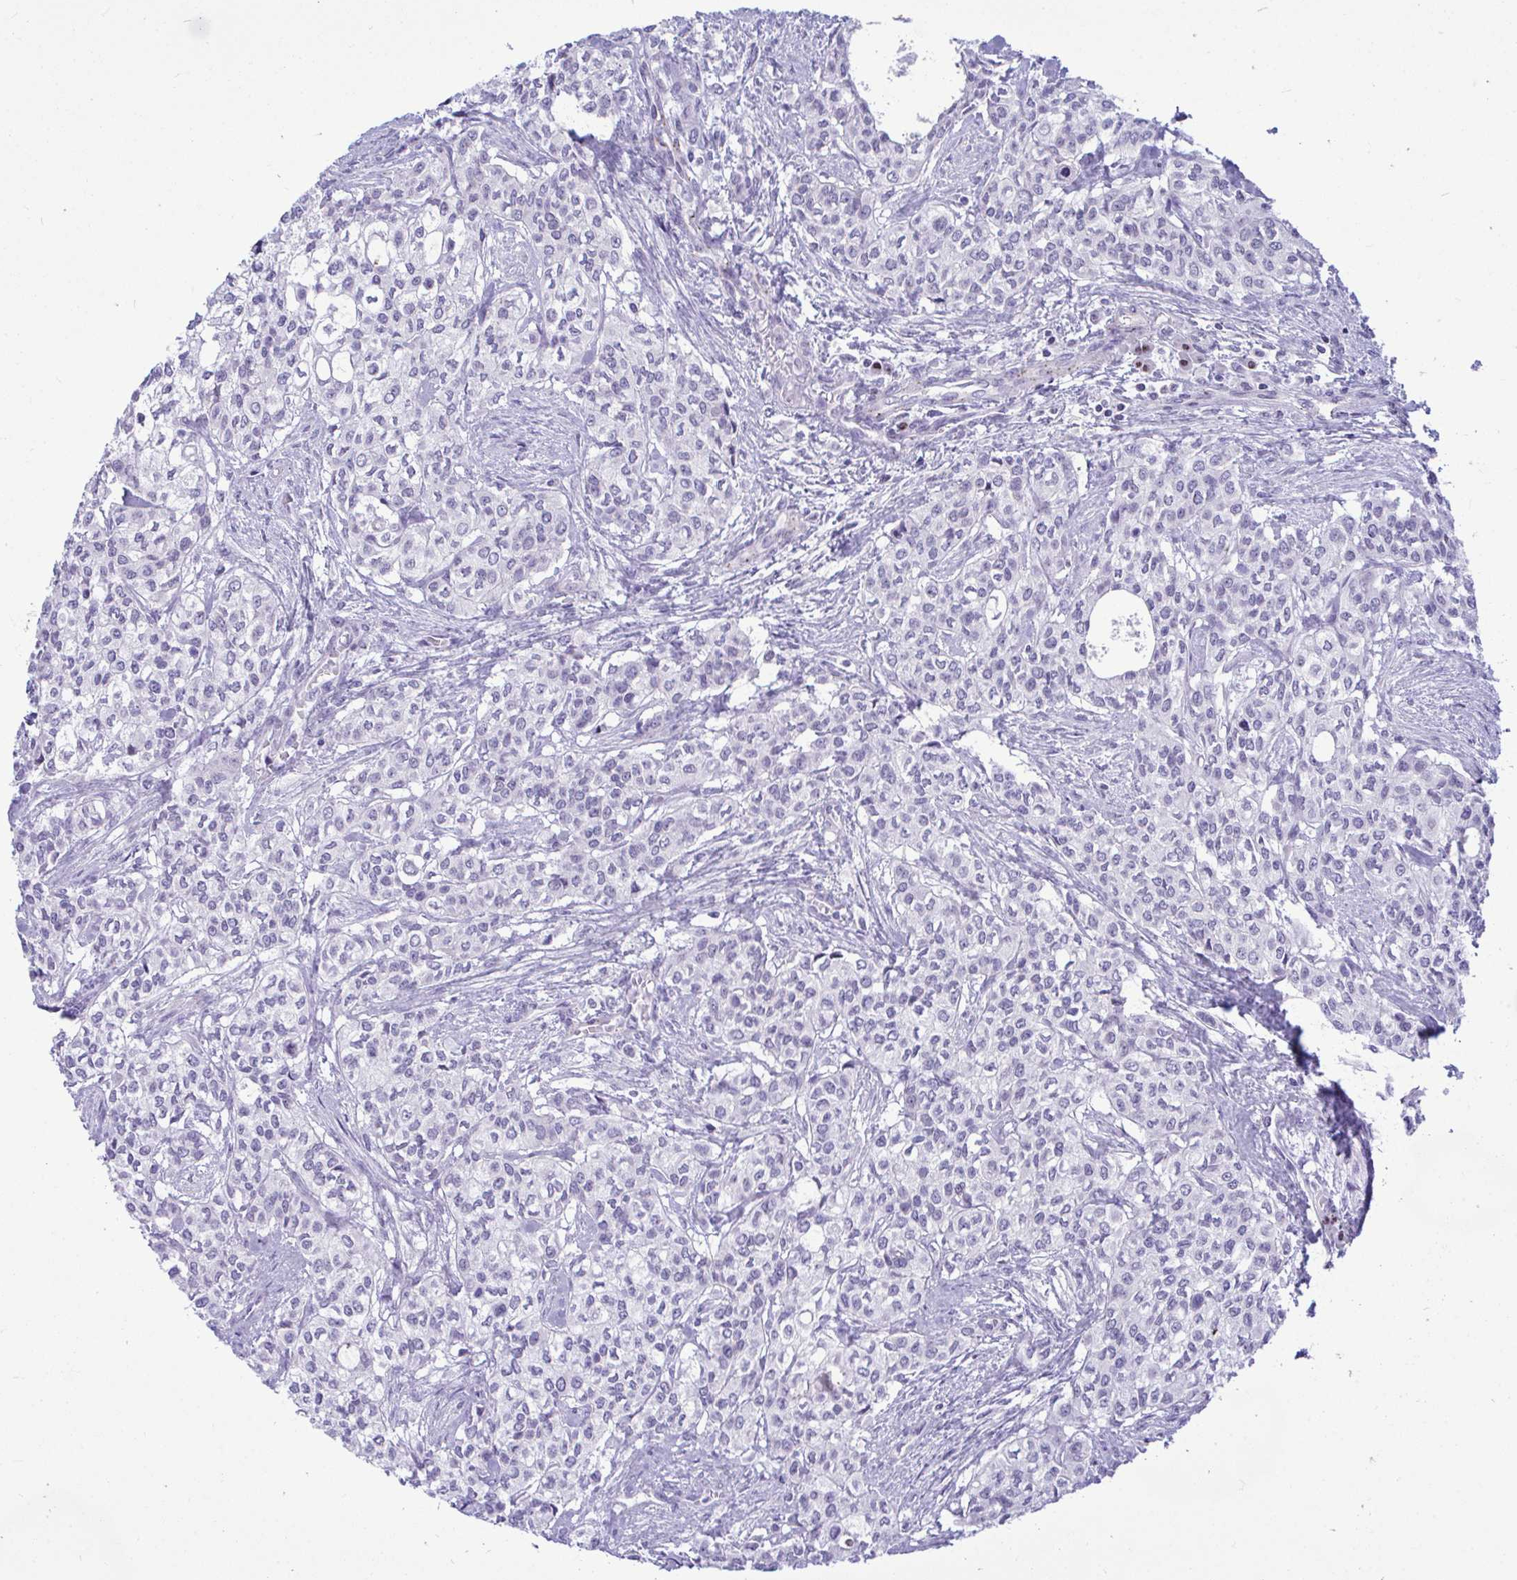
{"staining": {"intensity": "negative", "quantity": "none", "location": "none"}, "tissue": "head and neck cancer", "cell_type": "Tumor cells", "image_type": "cancer", "snomed": [{"axis": "morphology", "description": "Adenocarcinoma, NOS"}, {"axis": "topography", "description": "Head-Neck"}], "caption": "The IHC histopathology image has no significant expression in tumor cells of adenocarcinoma (head and neck) tissue. Brightfield microscopy of immunohistochemistry stained with DAB (3,3'-diaminobenzidine) (brown) and hematoxylin (blue), captured at high magnification.", "gene": "SLC25A51", "patient": {"sex": "male", "age": 81}}